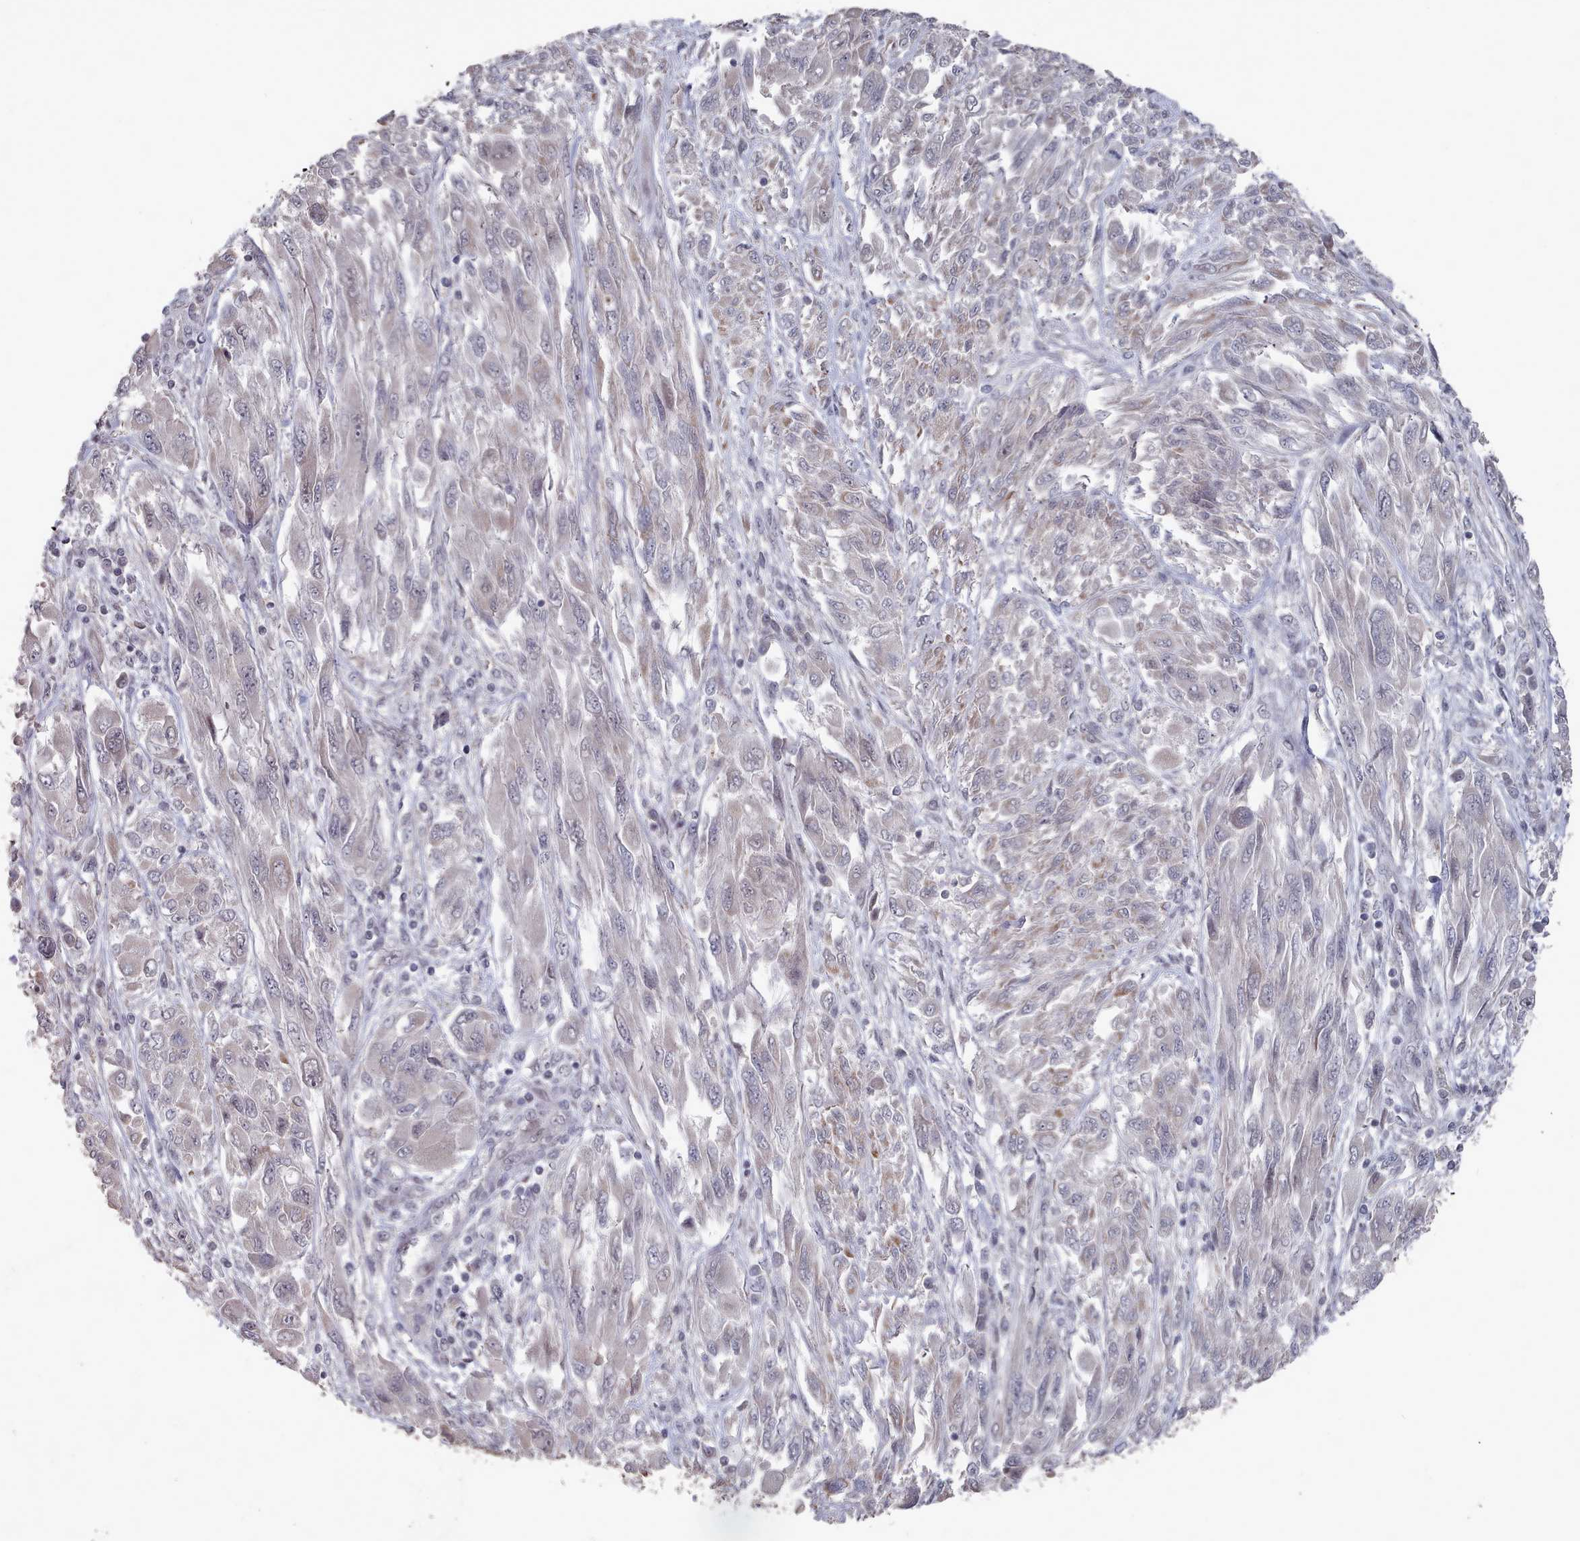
{"staining": {"intensity": "negative", "quantity": "none", "location": "none"}, "tissue": "melanoma", "cell_type": "Tumor cells", "image_type": "cancer", "snomed": [{"axis": "morphology", "description": "Malignant melanoma, NOS"}, {"axis": "topography", "description": "Skin"}], "caption": "The immunohistochemistry micrograph has no significant expression in tumor cells of malignant melanoma tissue.", "gene": "CPSF4", "patient": {"sex": "female", "age": 91}}